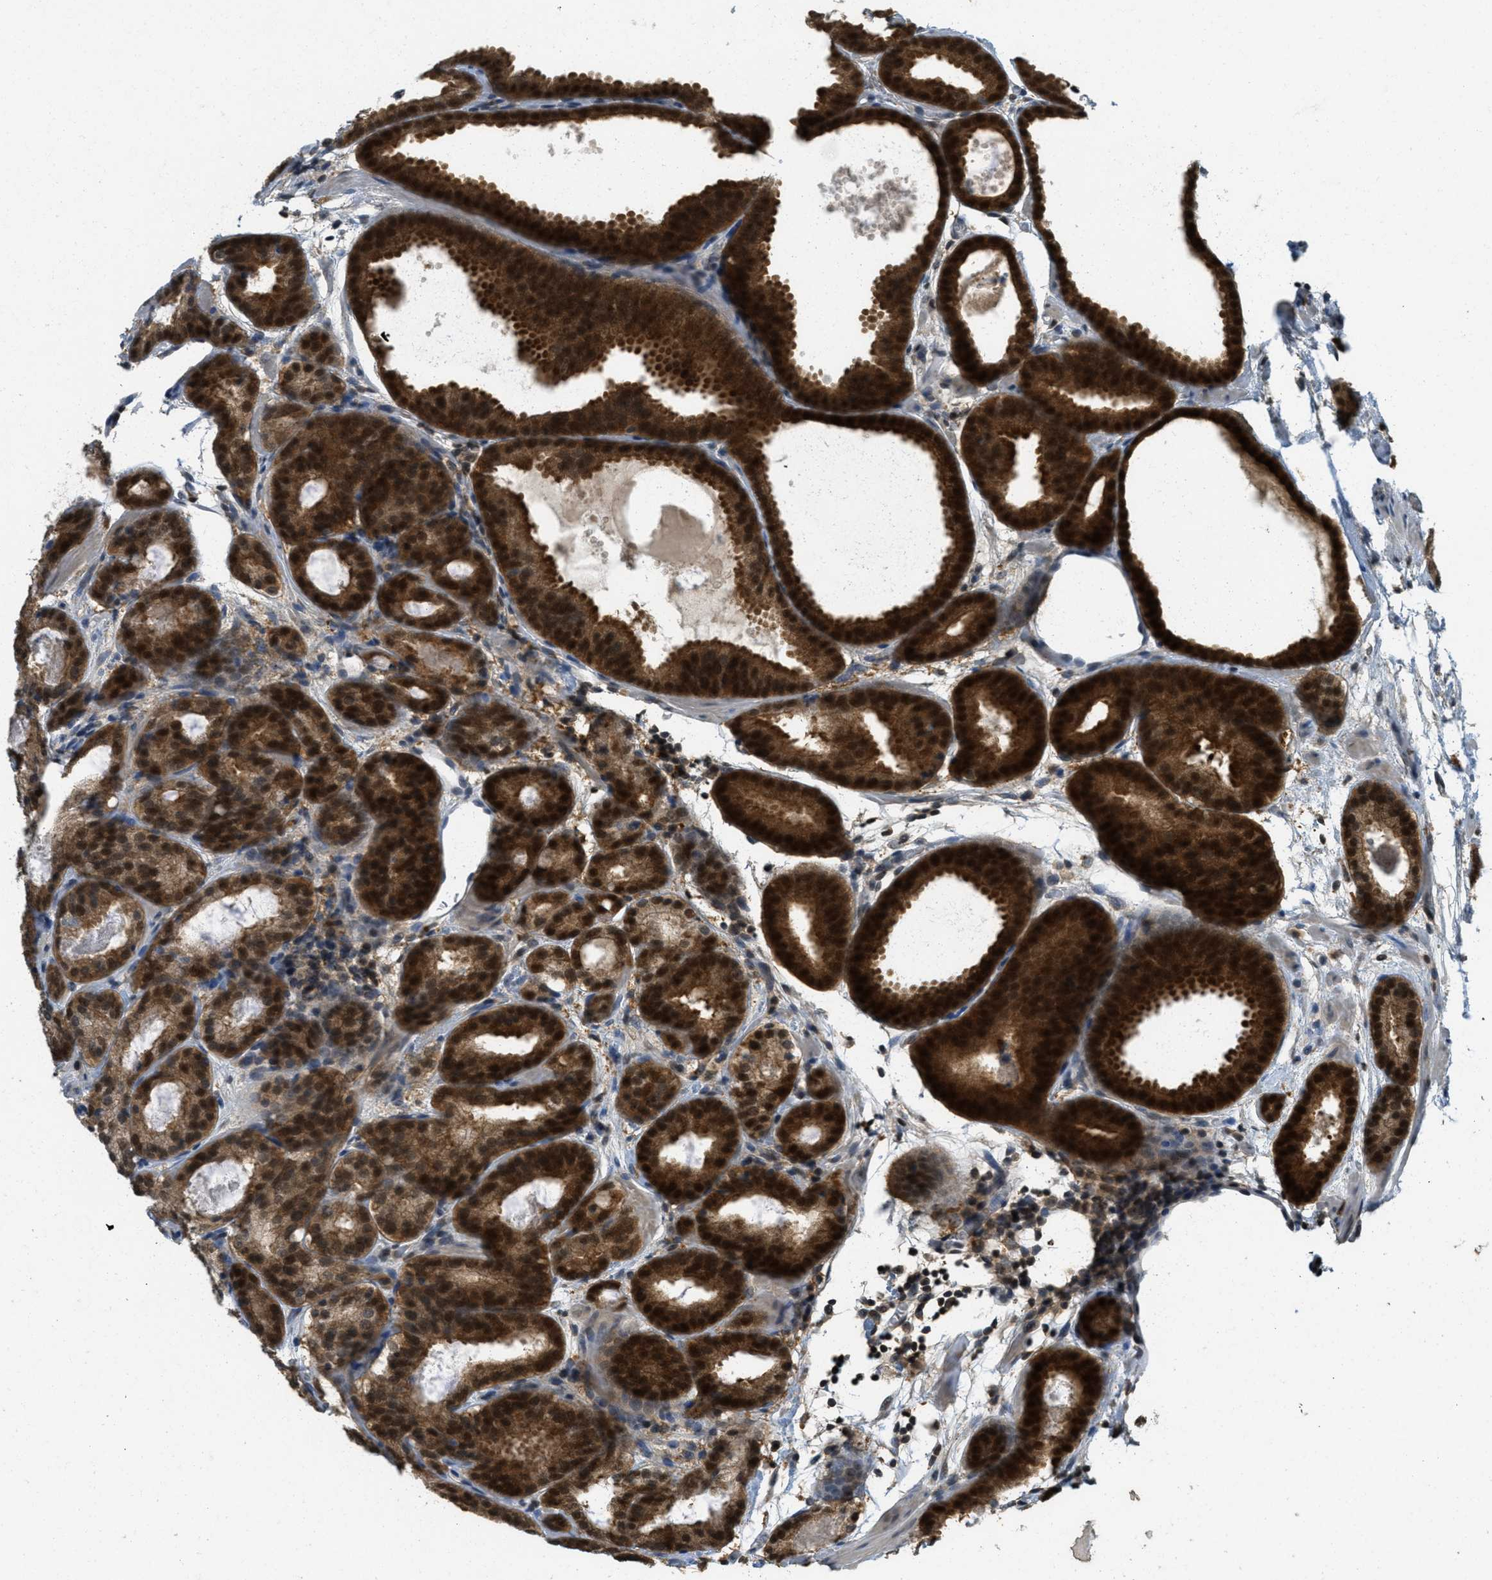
{"staining": {"intensity": "strong", "quantity": ">75%", "location": "cytoplasmic/membranous,nuclear"}, "tissue": "prostate cancer", "cell_type": "Tumor cells", "image_type": "cancer", "snomed": [{"axis": "morphology", "description": "Adenocarcinoma, Low grade"}, {"axis": "topography", "description": "Prostate"}], "caption": "This is an image of IHC staining of prostate low-grade adenocarcinoma, which shows strong positivity in the cytoplasmic/membranous and nuclear of tumor cells.", "gene": "DNAJB1", "patient": {"sex": "male", "age": 69}}